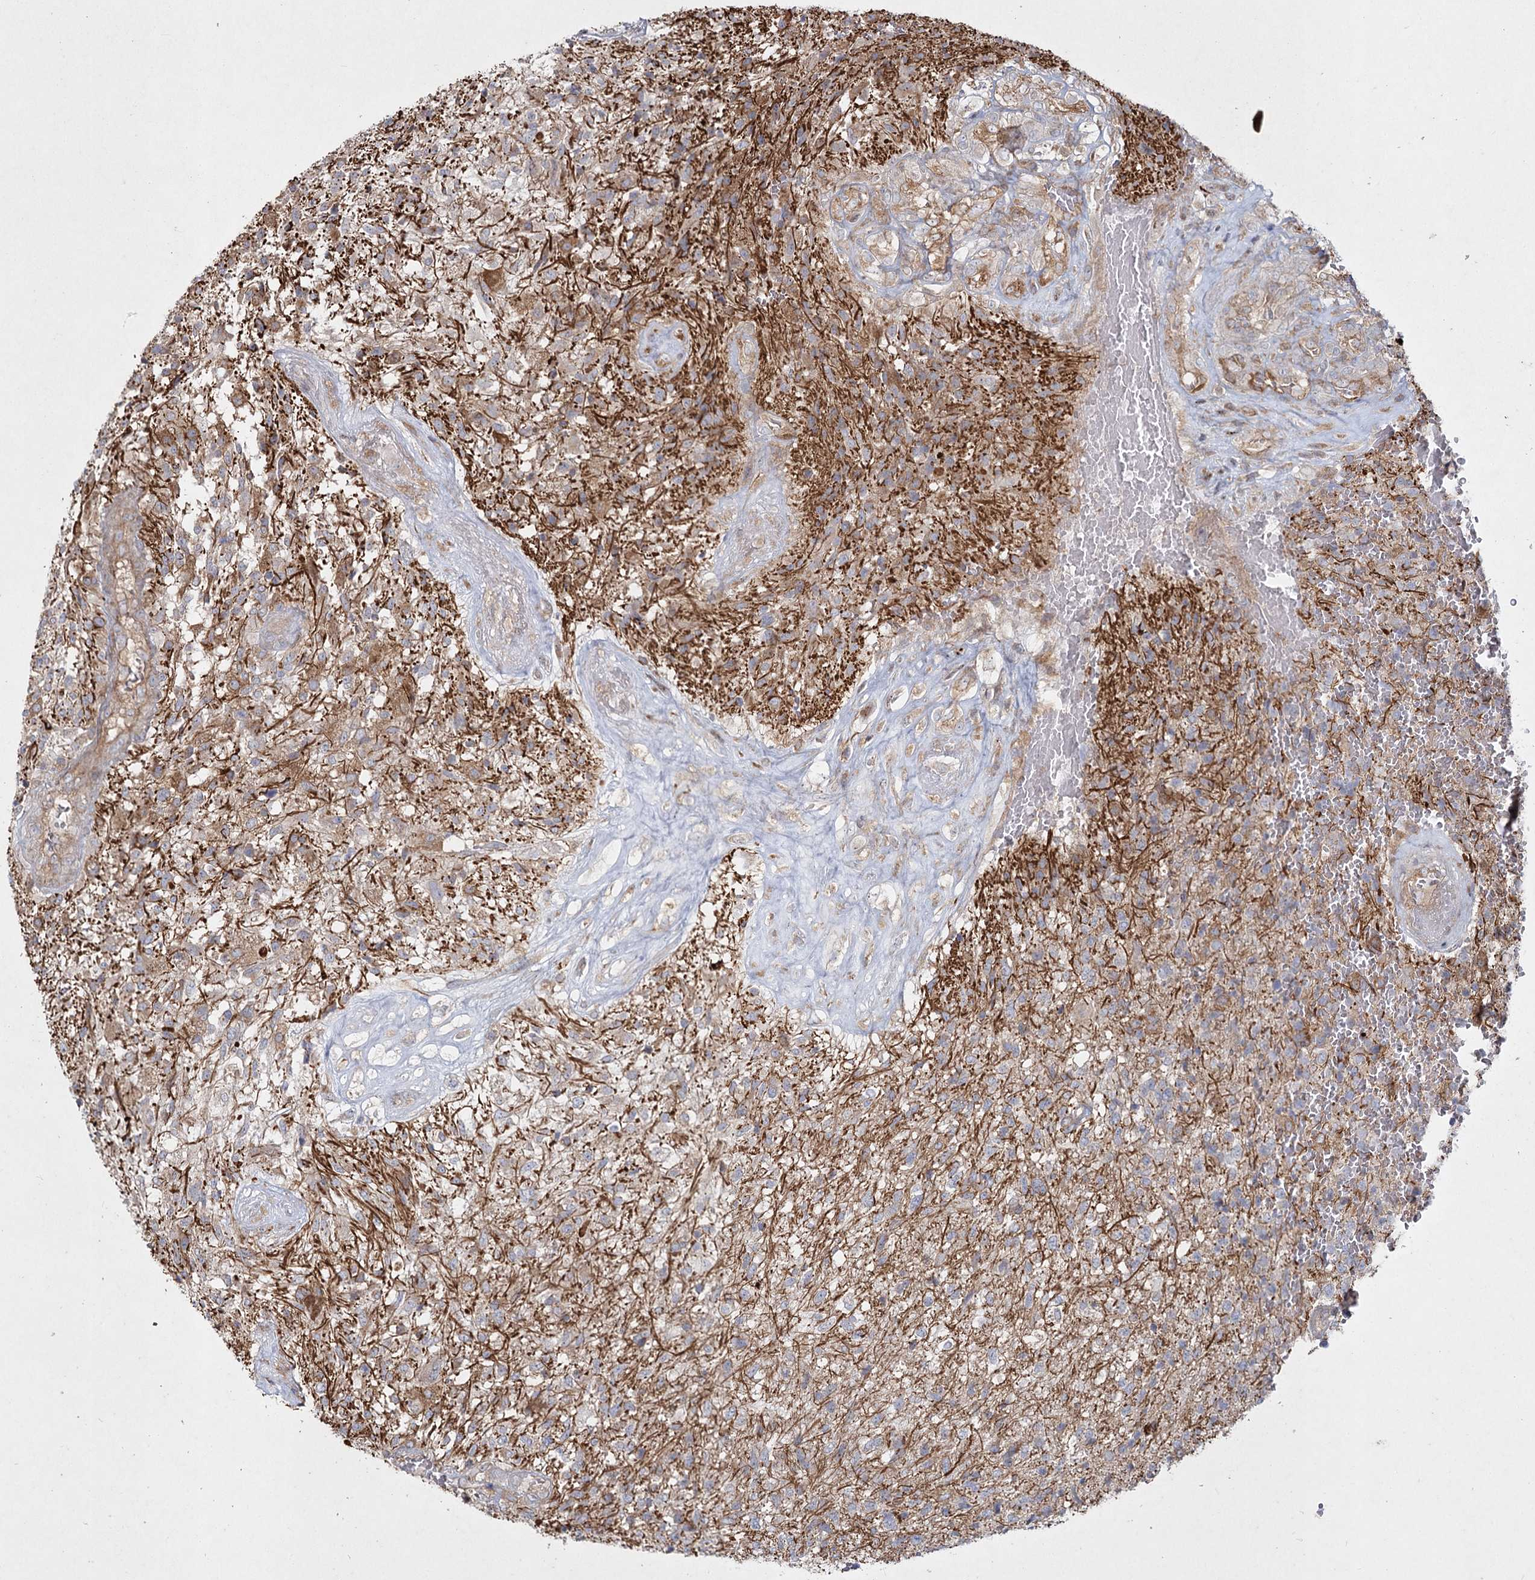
{"staining": {"intensity": "moderate", "quantity": "25%-75%", "location": "cytoplasmic/membranous"}, "tissue": "glioma", "cell_type": "Tumor cells", "image_type": "cancer", "snomed": [{"axis": "morphology", "description": "Glioma, malignant, High grade"}, {"axis": "topography", "description": "Brain"}], "caption": "The histopathology image exhibits a brown stain indicating the presence of a protein in the cytoplasmic/membranous of tumor cells in glioma. The protein is shown in brown color, while the nuclei are stained blue.", "gene": "SH3TC1", "patient": {"sex": "male", "age": 56}}